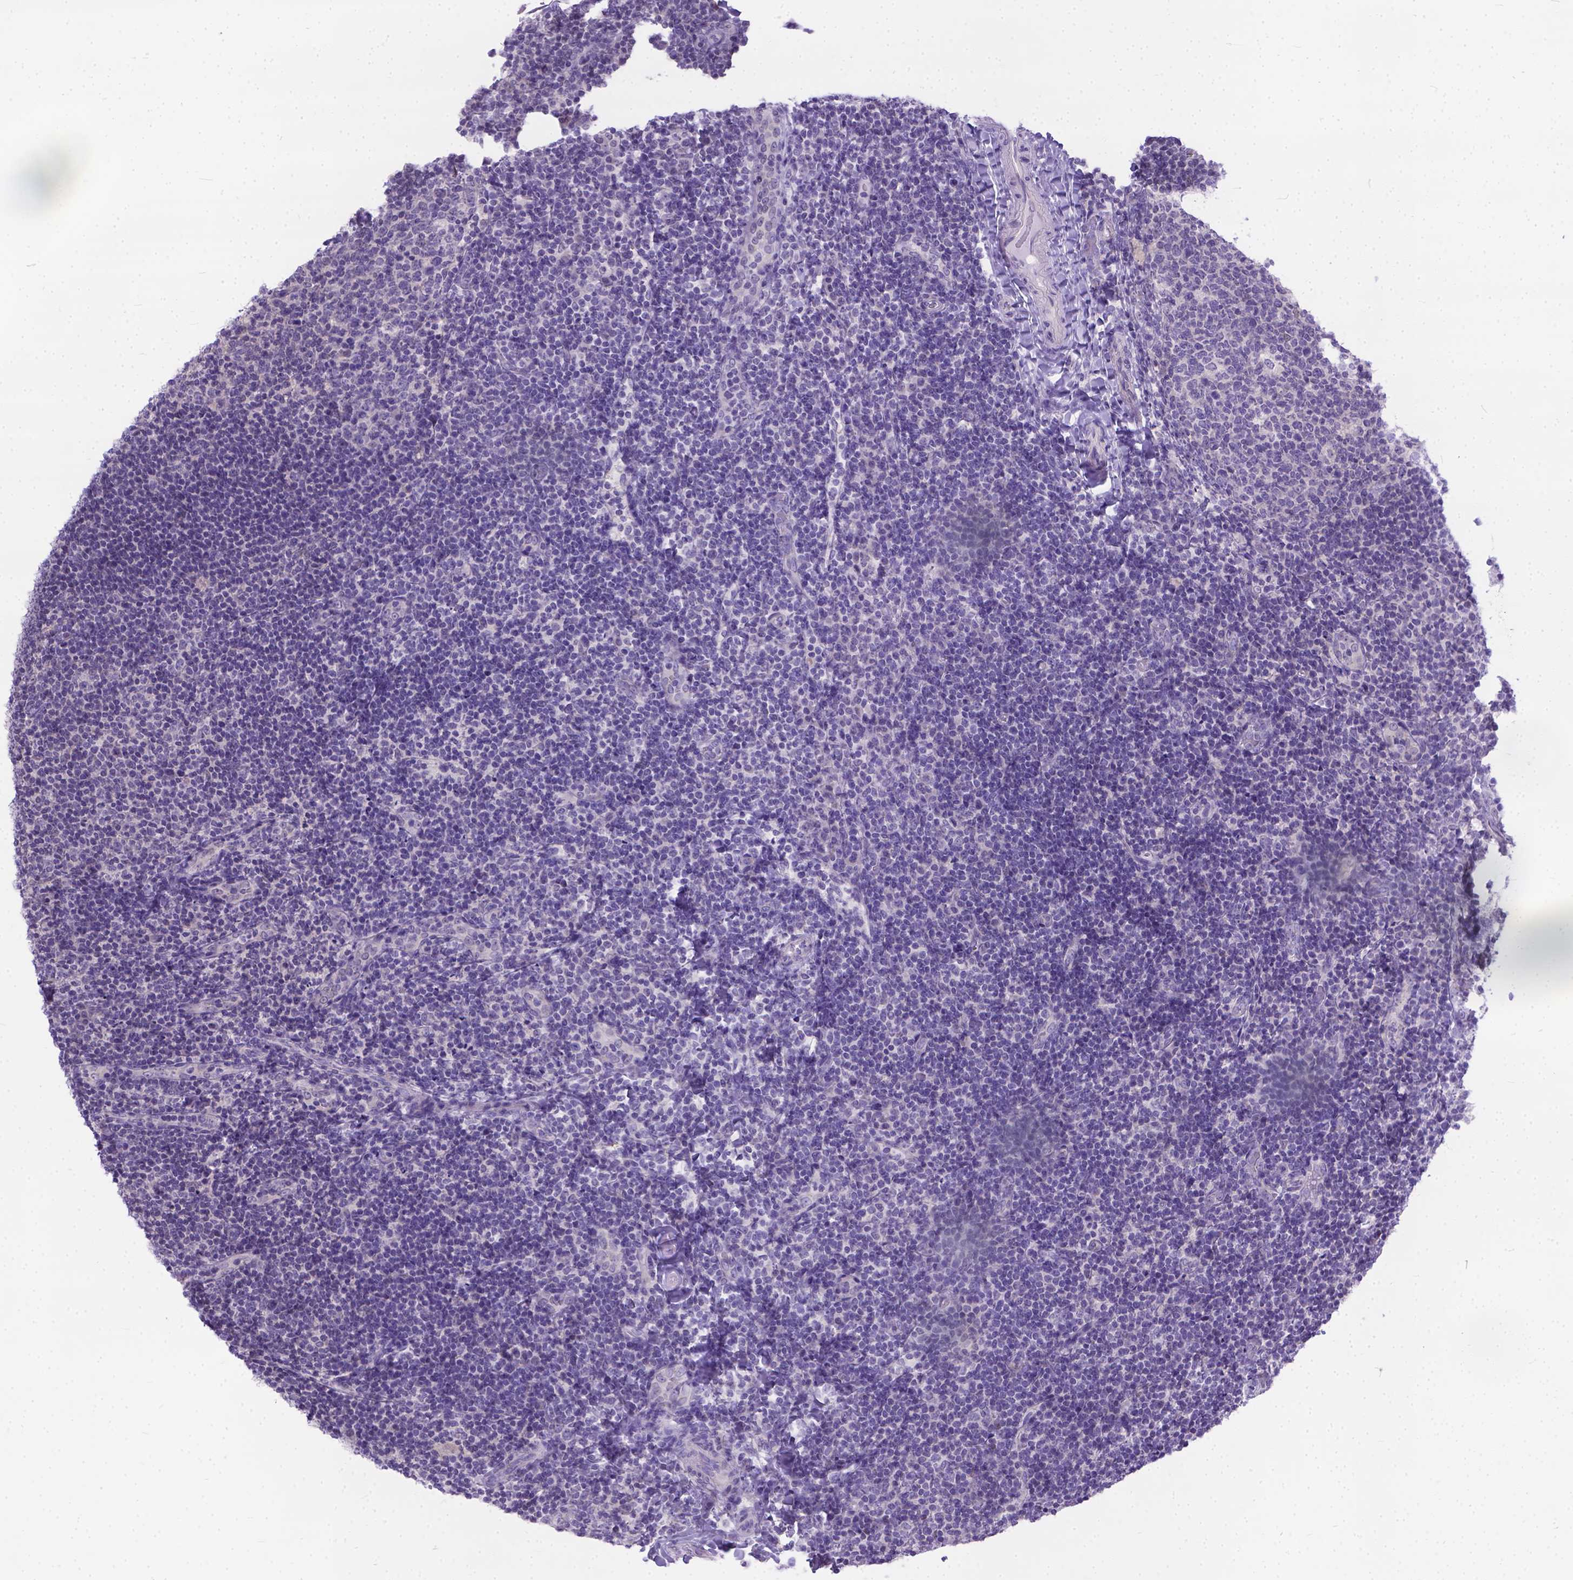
{"staining": {"intensity": "negative", "quantity": "none", "location": "none"}, "tissue": "tonsil", "cell_type": "Germinal center cells", "image_type": "normal", "snomed": [{"axis": "morphology", "description": "Normal tissue, NOS"}, {"axis": "topography", "description": "Tonsil"}], "caption": "IHC histopathology image of unremarkable tonsil: tonsil stained with DAB reveals no significant protein expression in germinal center cells.", "gene": "TTLL6", "patient": {"sex": "female", "age": 10}}